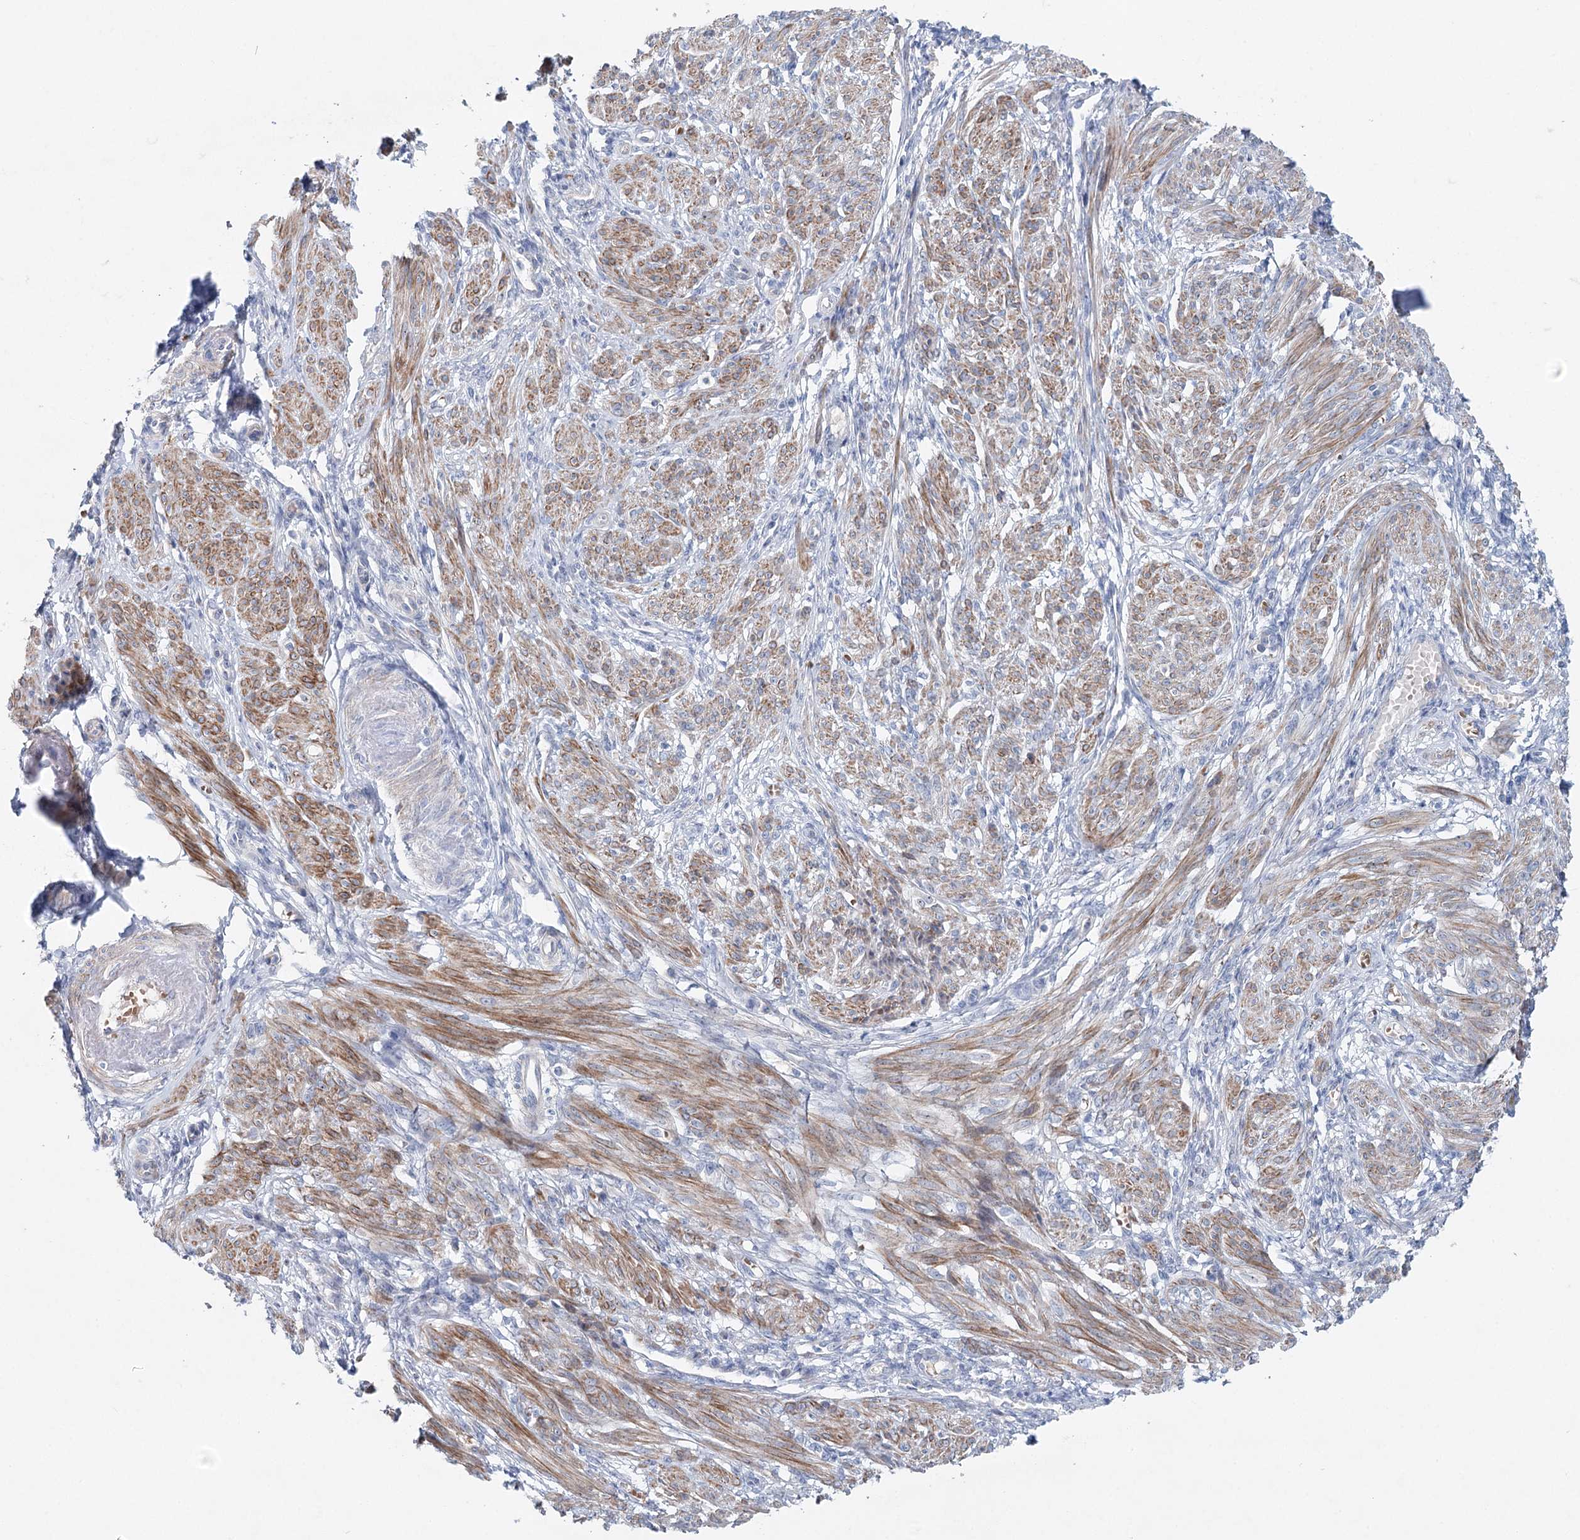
{"staining": {"intensity": "moderate", "quantity": ">75%", "location": "cytoplasmic/membranous"}, "tissue": "smooth muscle", "cell_type": "Smooth muscle cells", "image_type": "normal", "snomed": [{"axis": "morphology", "description": "Normal tissue, NOS"}, {"axis": "topography", "description": "Smooth muscle"}], "caption": "Immunohistochemistry (IHC) (DAB) staining of benign smooth muscle exhibits moderate cytoplasmic/membranous protein positivity in about >75% of smooth muscle cells.", "gene": "RBM43", "patient": {"sex": "female", "age": 39}}